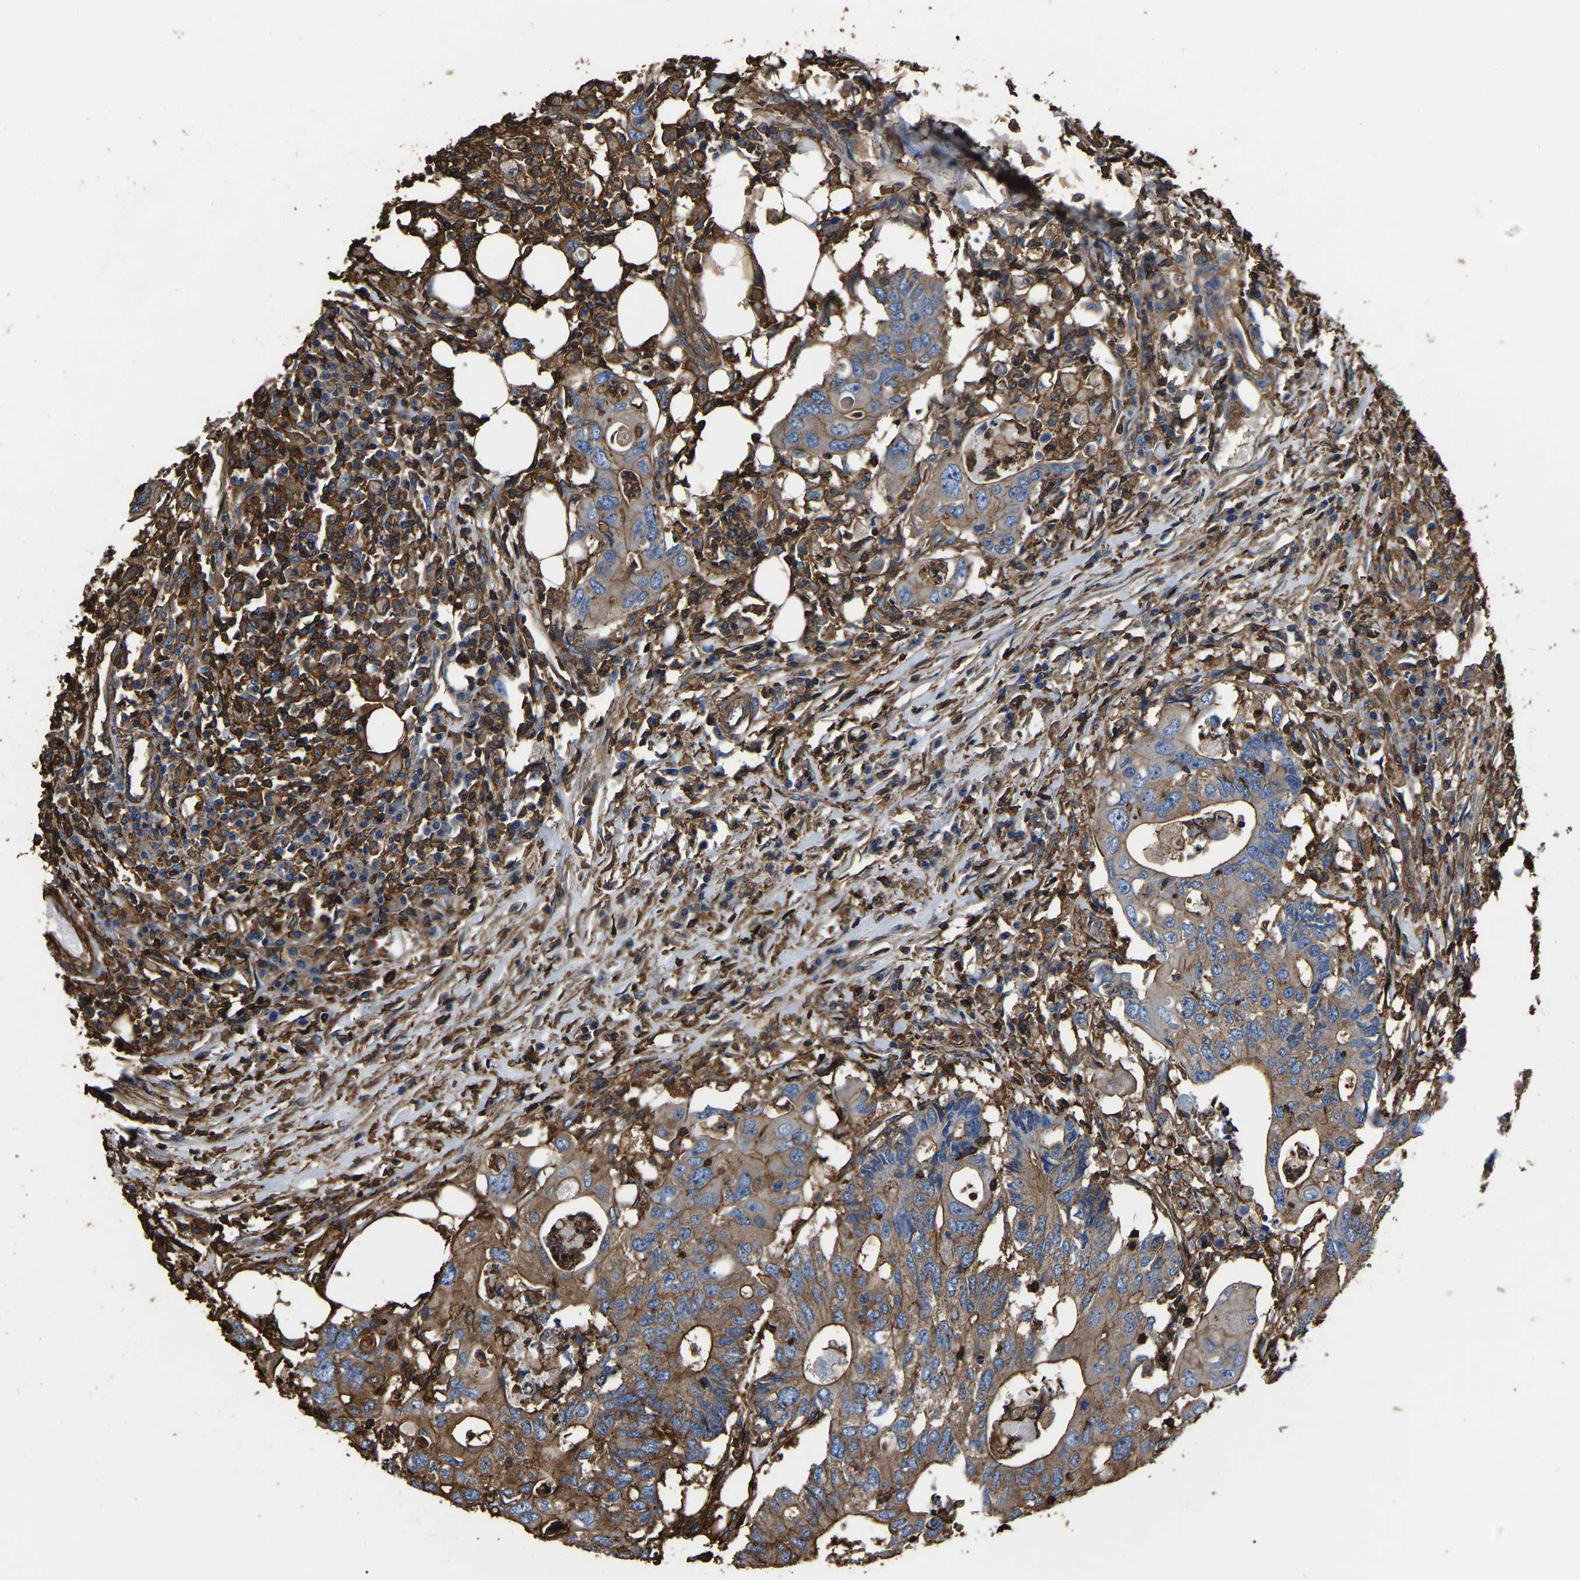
{"staining": {"intensity": "moderate", "quantity": ">75%", "location": "cytoplasmic/membranous"}, "tissue": "colorectal cancer", "cell_type": "Tumor cells", "image_type": "cancer", "snomed": [{"axis": "morphology", "description": "Adenocarcinoma, NOS"}, {"axis": "topography", "description": "Colon"}], "caption": "Adenocarcinoma (colorectal) tissue shows moderate cytoplasmic/membranous positivity in approximately >75% of tumor cells", "gene": "ARMT1", "patient": {"sex": "male", "age": 71}}